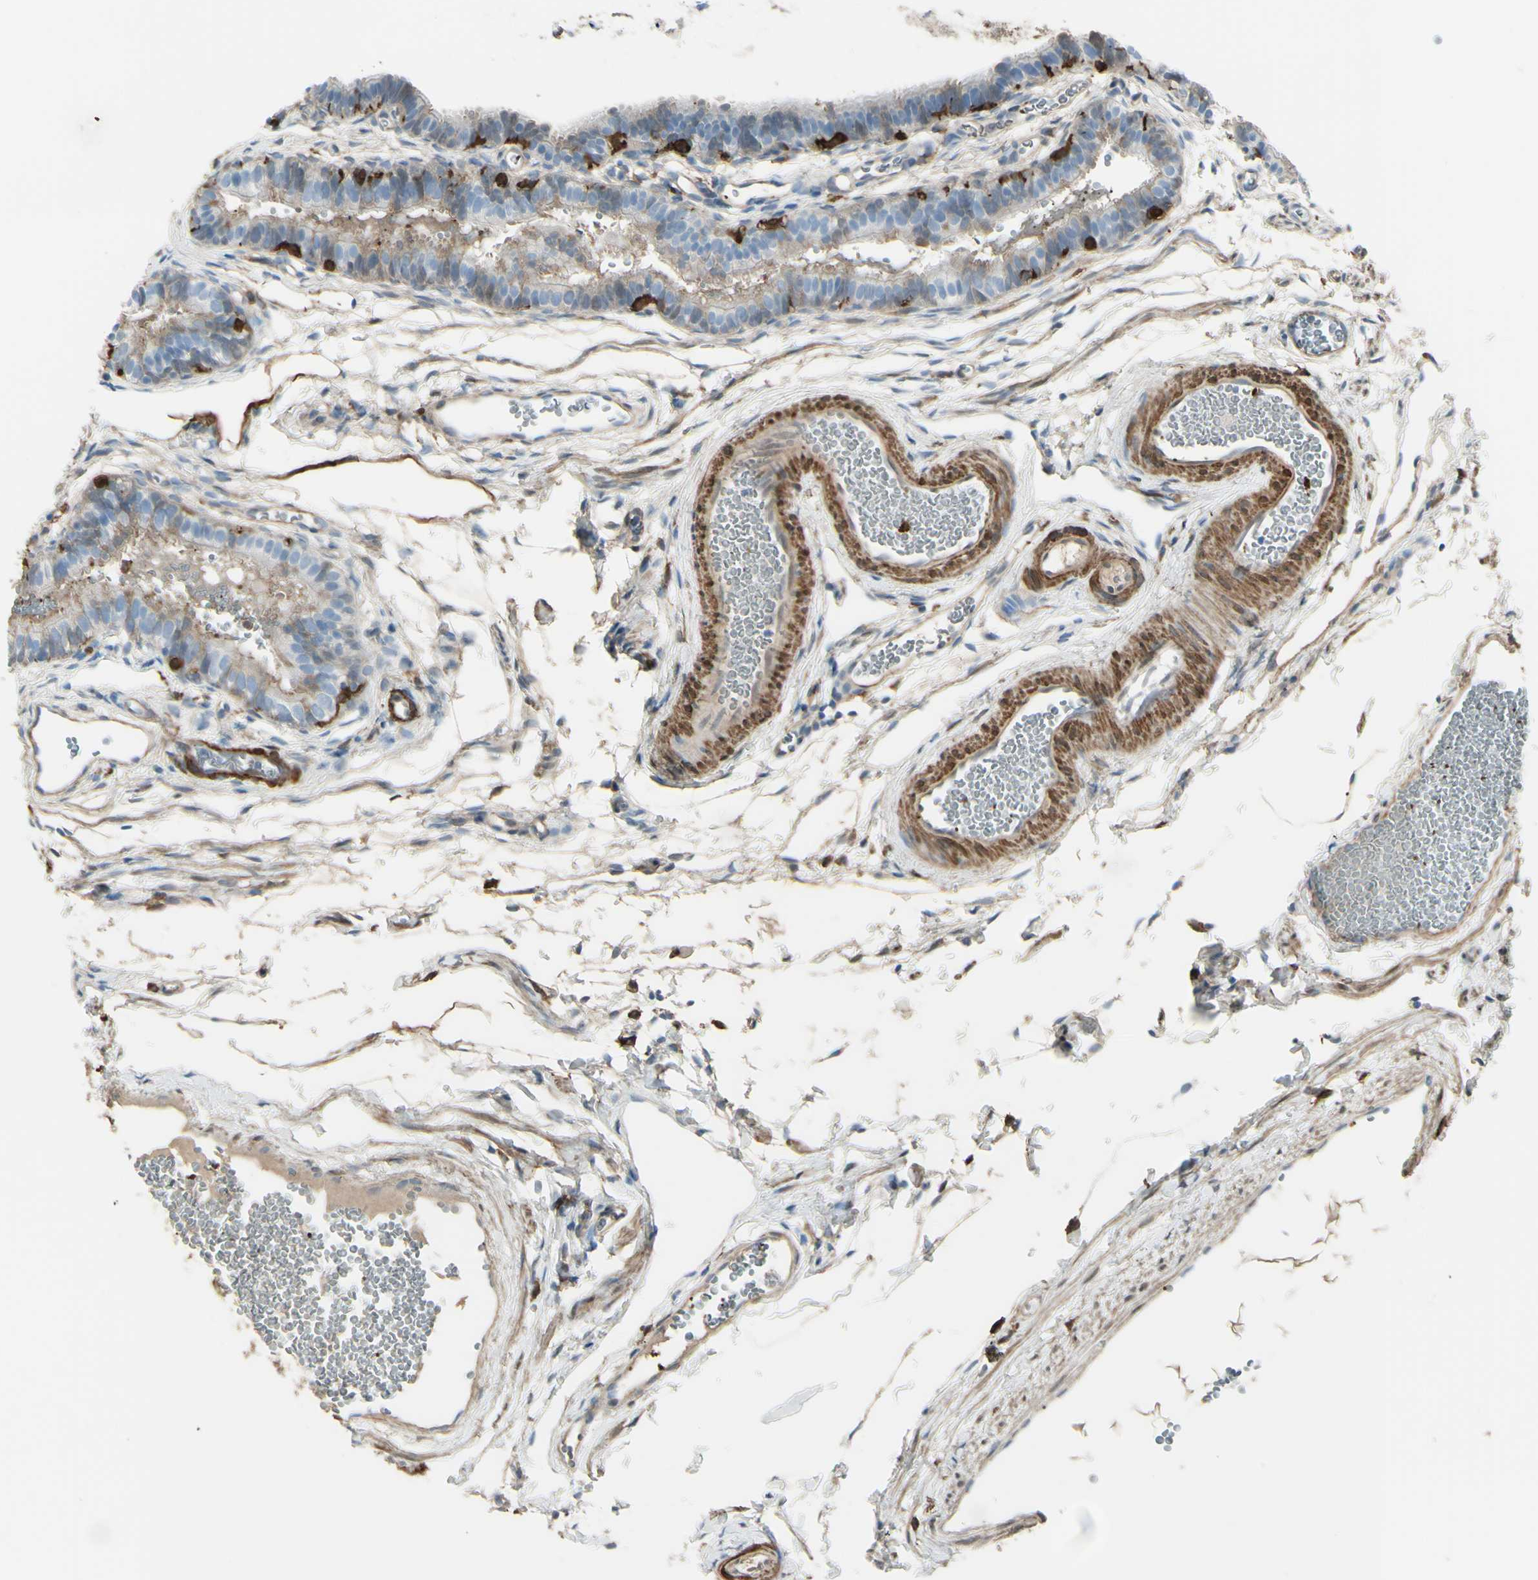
{"staining": {"intensity": "moderate", "quantity": ">75%", "location": "cytoplasmic/membranous"}, "tissue": "fallopian tube", "cell_type": "Glandular cells", "image_type": "normal", "snomed": [{"axis": "morphology", "description": "Normal tissue, NOS"}, {"axis": "topography", "description": "Fallopian tube"}, {"axis": "topography", "description": "Placenta"}], "caption": "Fallopian tube stained for a protein demonstrates moderate cytoplasmic/membranous positivity in glandular cells. (IHC, brightfield microscopy, high magnification).", "gene": "GSN", "patient": {"sex": "female", "age": 34}}